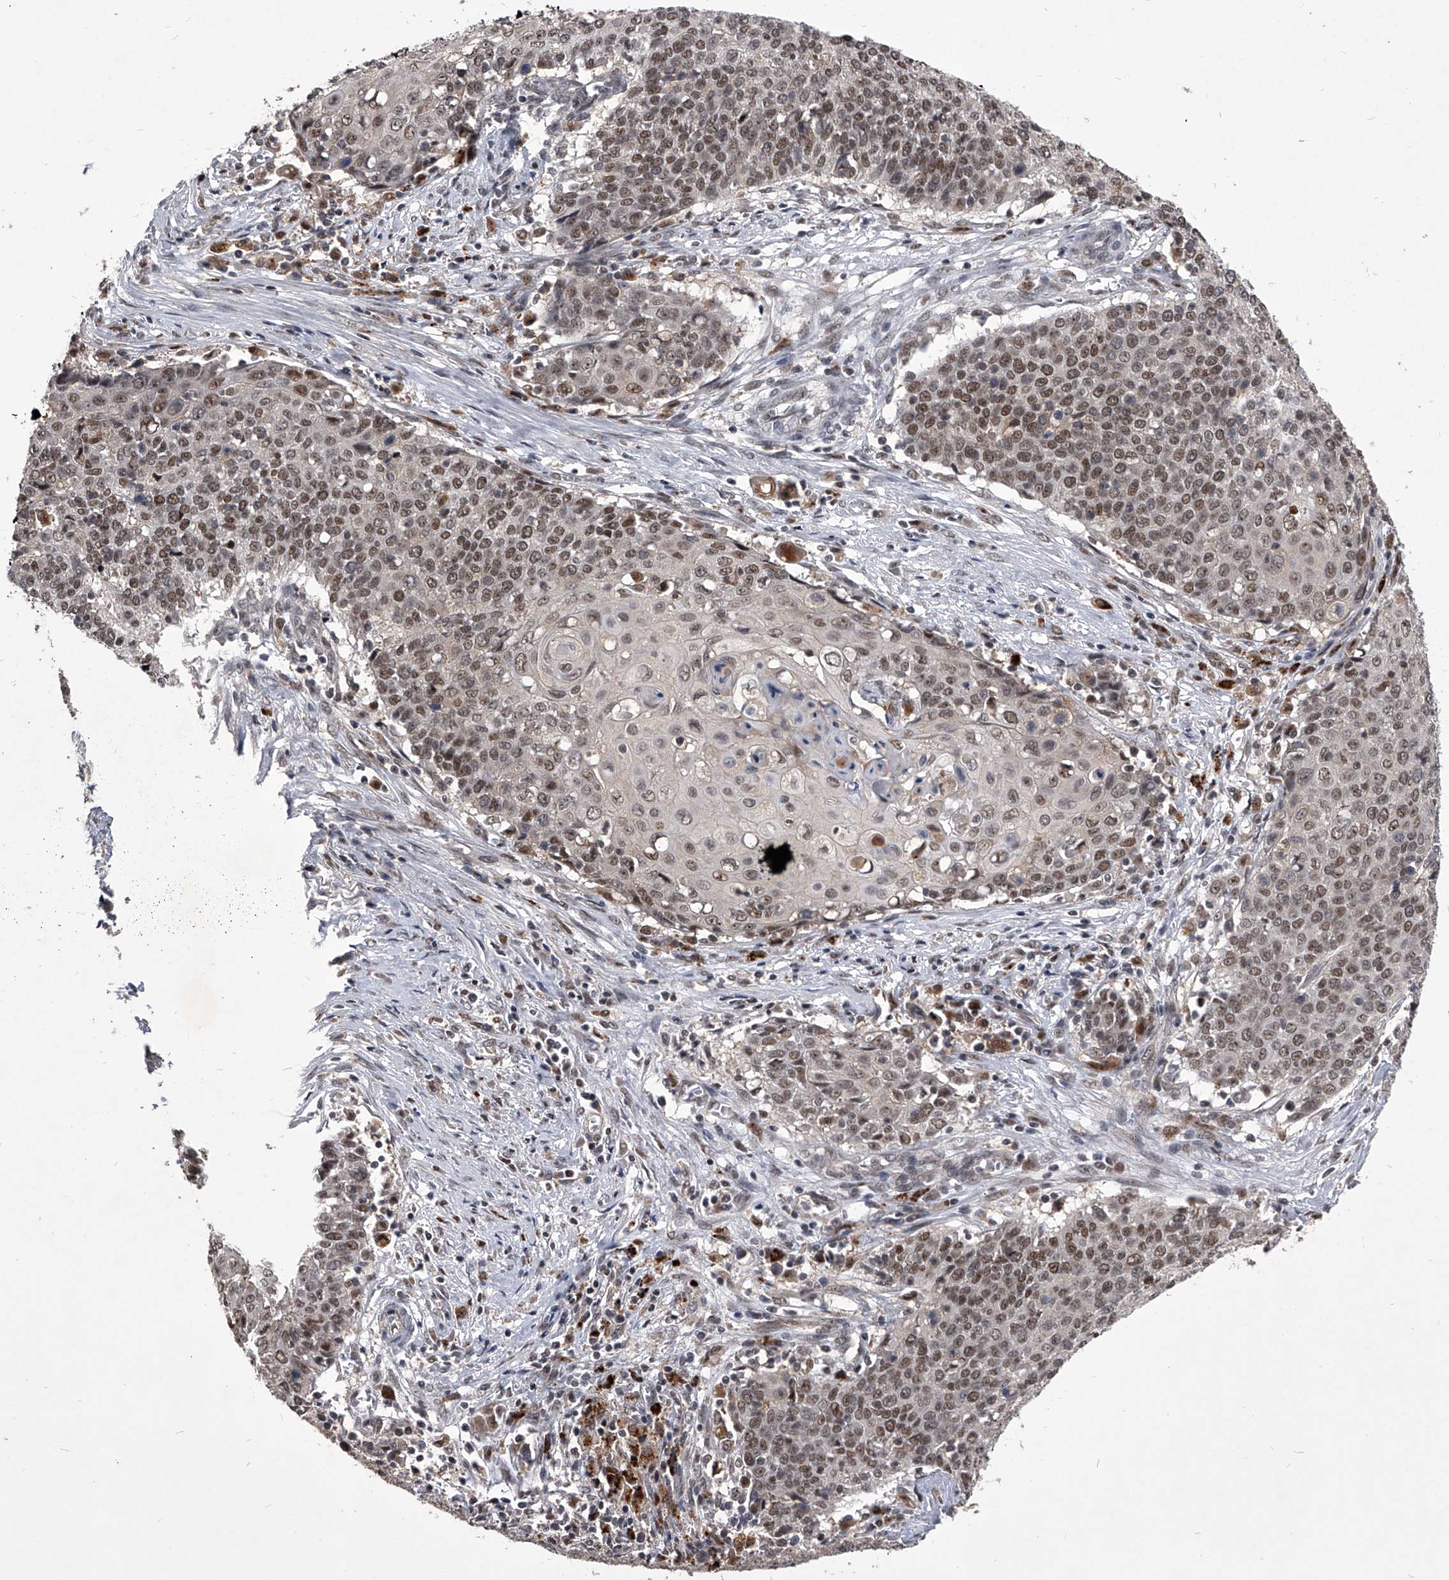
{"staining": {"intensity": "moderate", "quantity": ">75%", "location": "nuclear"}, "tissue": "cervical cancer", "cell_type": "Tumor cells", "image_type": "cancer", "snomed": [{"axis": "morphology", "description": "Squamous cell carcinoma, NOS"}, {"axis": "topography", "description": "Cervix"}], "caption": "A histopathology image of cervical squamous cell carcinoma stained for a protein shows moderate nuclear brown staining in tumor cells.", "gene": "CMTR1", "patient": {"sex": "female", "age": 39}}